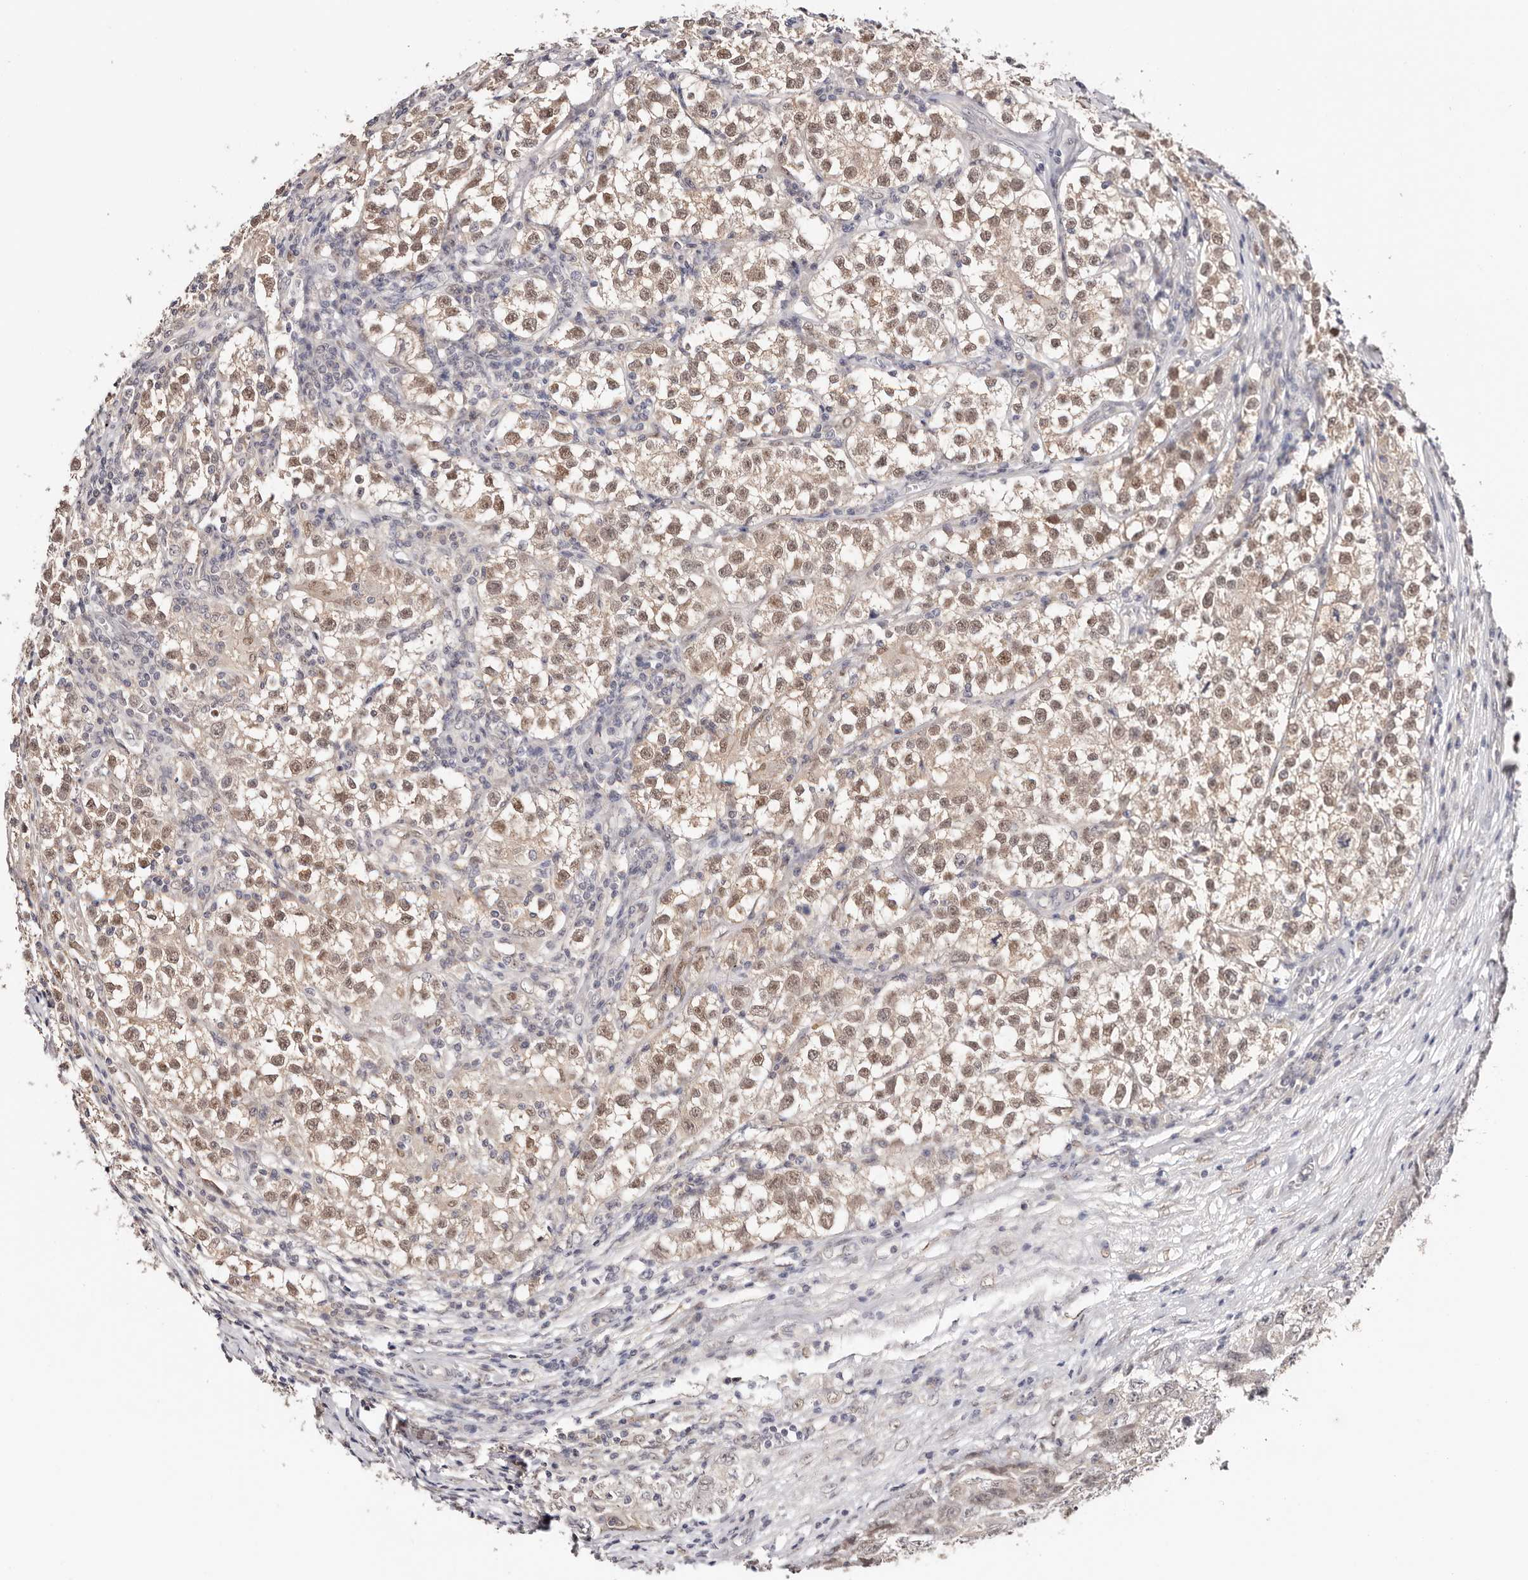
{"staining": {"intensity": "moderate", "quantity": ">75%", "location": "nuclear"}, "tissue": "testis cancer", "cell_type": "Tumor cells", "image_type": "cancer", "snomed": [{"axis": "morphology", "description": "Seminoma, NOS"}, {"axis": "morphology", "description": "Carcinoma, Embryonal, NOS"}, {"axis": "topography", "description": "Testis"}], "caption": "Approximately >75% of tumor cells in seminoma (testis) reveal moderate nuclear protein staining as visualized by brown immunohistochemical staining.", "gene": "TYW3", "patient": {"sex": "male", "age": 43}}